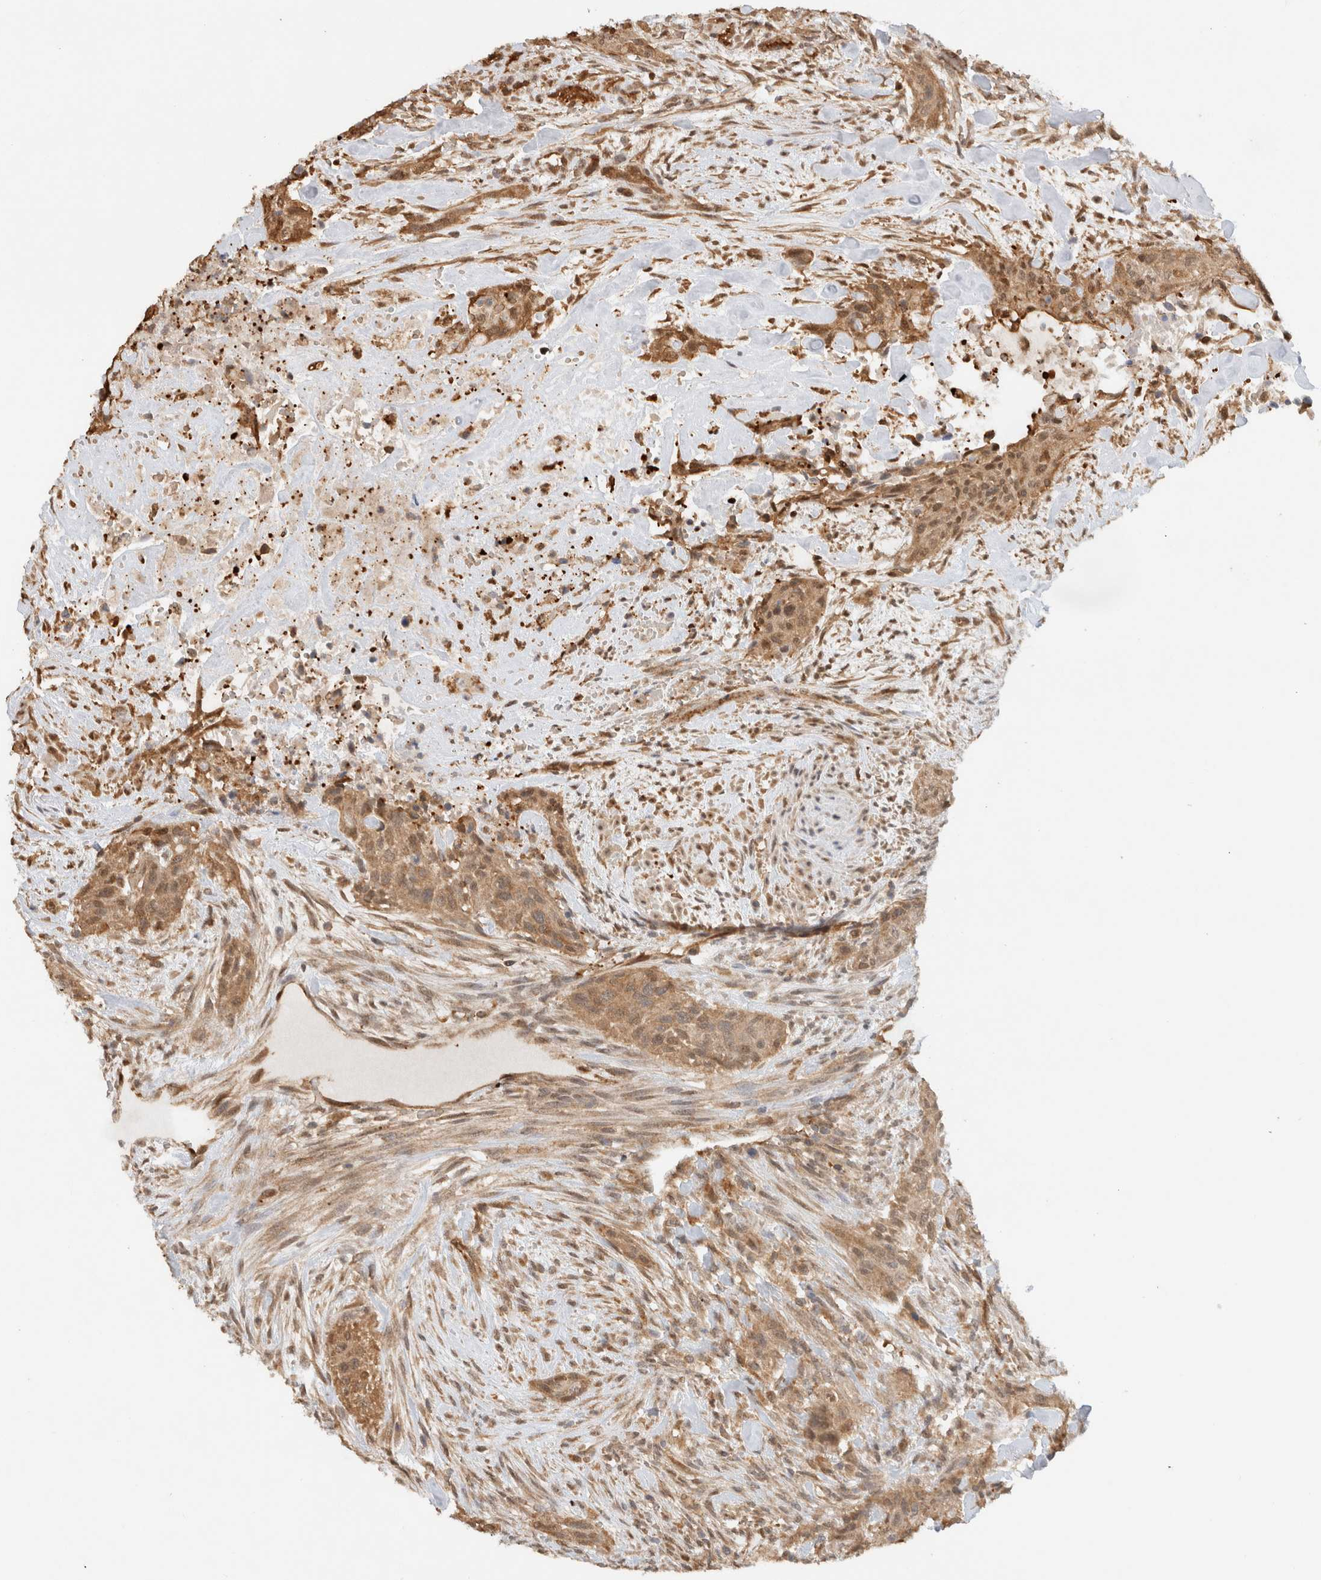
{"staining": {"intensity": "moderate", "quantity": ">75%", "location": "cytoplasmic/membranous,nuclear"}, "tissue": "urothelial cancer", "cell_type": "Tumor cells", "image_type": "cancer", "snomed": [{"axis": "morphology", "description": "Urothelial carcinoma, High grade"}, {"axis": "topography", "description": "Urinary bladder"}], "caption": "Protein staining by immunohistochemistry exhibits moderate cytoplasmic/membranous and nuclear staining in about >75% of tumor cells in high-grade urothelial carcinoma.", "gene": "CA13", "patient": {"sex": "male", "age": 35}}